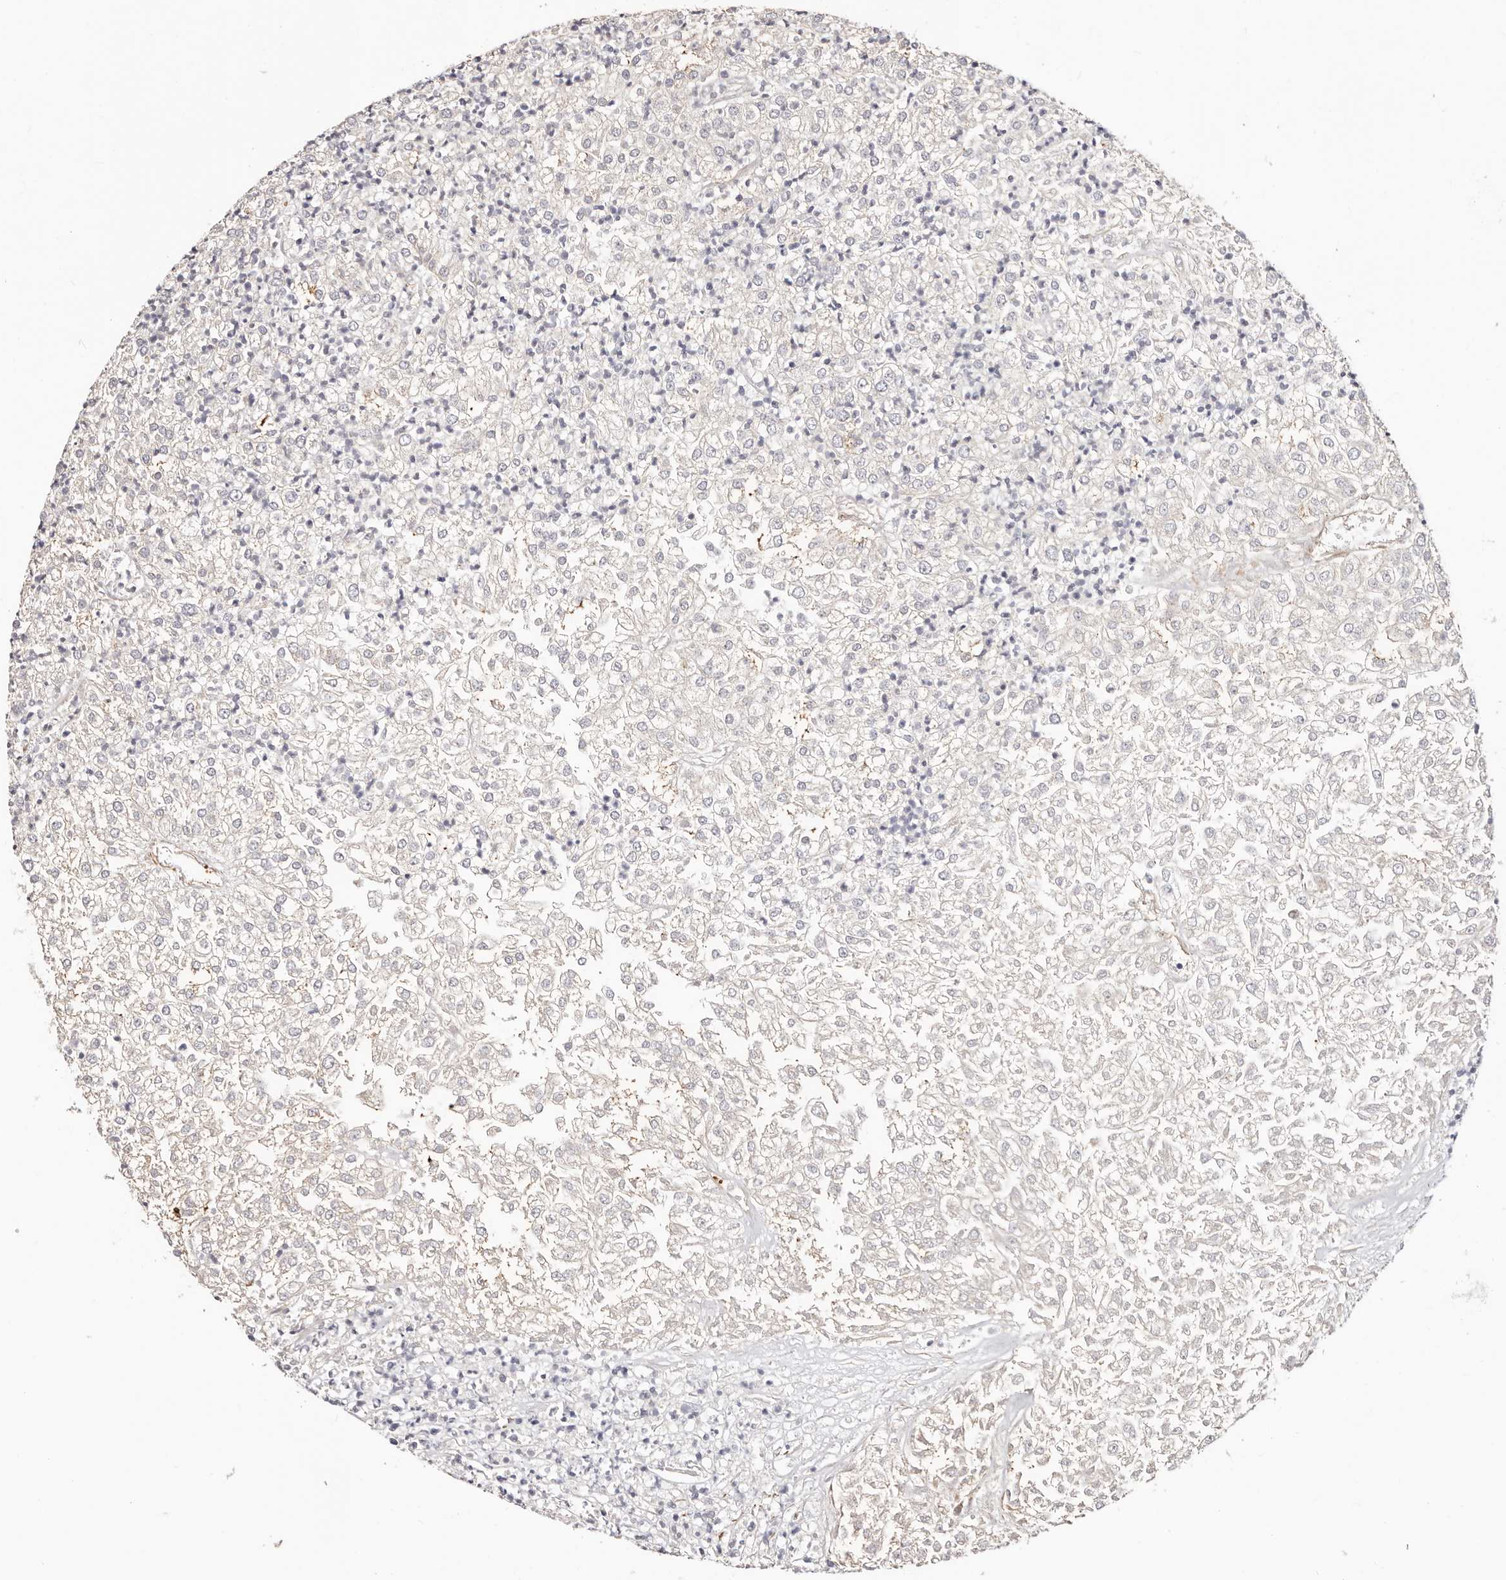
{"staining": {"intensity": "negative", "quantity": "none", "location": "none"}, "tissue": "renal cancer", "cell_type": "Tumor cells", "image_type": "cancer", "snomed": [{"axis": "morphology", "description": "Adenocarcinoma, NOS"}, {"axis": "topography", "description": "Kidney"}], "caption": "This photomicrograph is of renal cancer (adenocarcinoma) stained with immunohistochemistry (IHC) to label a protein in brown with the nuclei are counter-stained blue. There is no staining in tumor cells. The staining was performed using DAB to visualize the protein expression in brown, while the nuclei were stained in blue with hematoxylin (Magnification: 20x).", "gene": "TRIP13", "patient": {"sex": "female", "age": 54}}